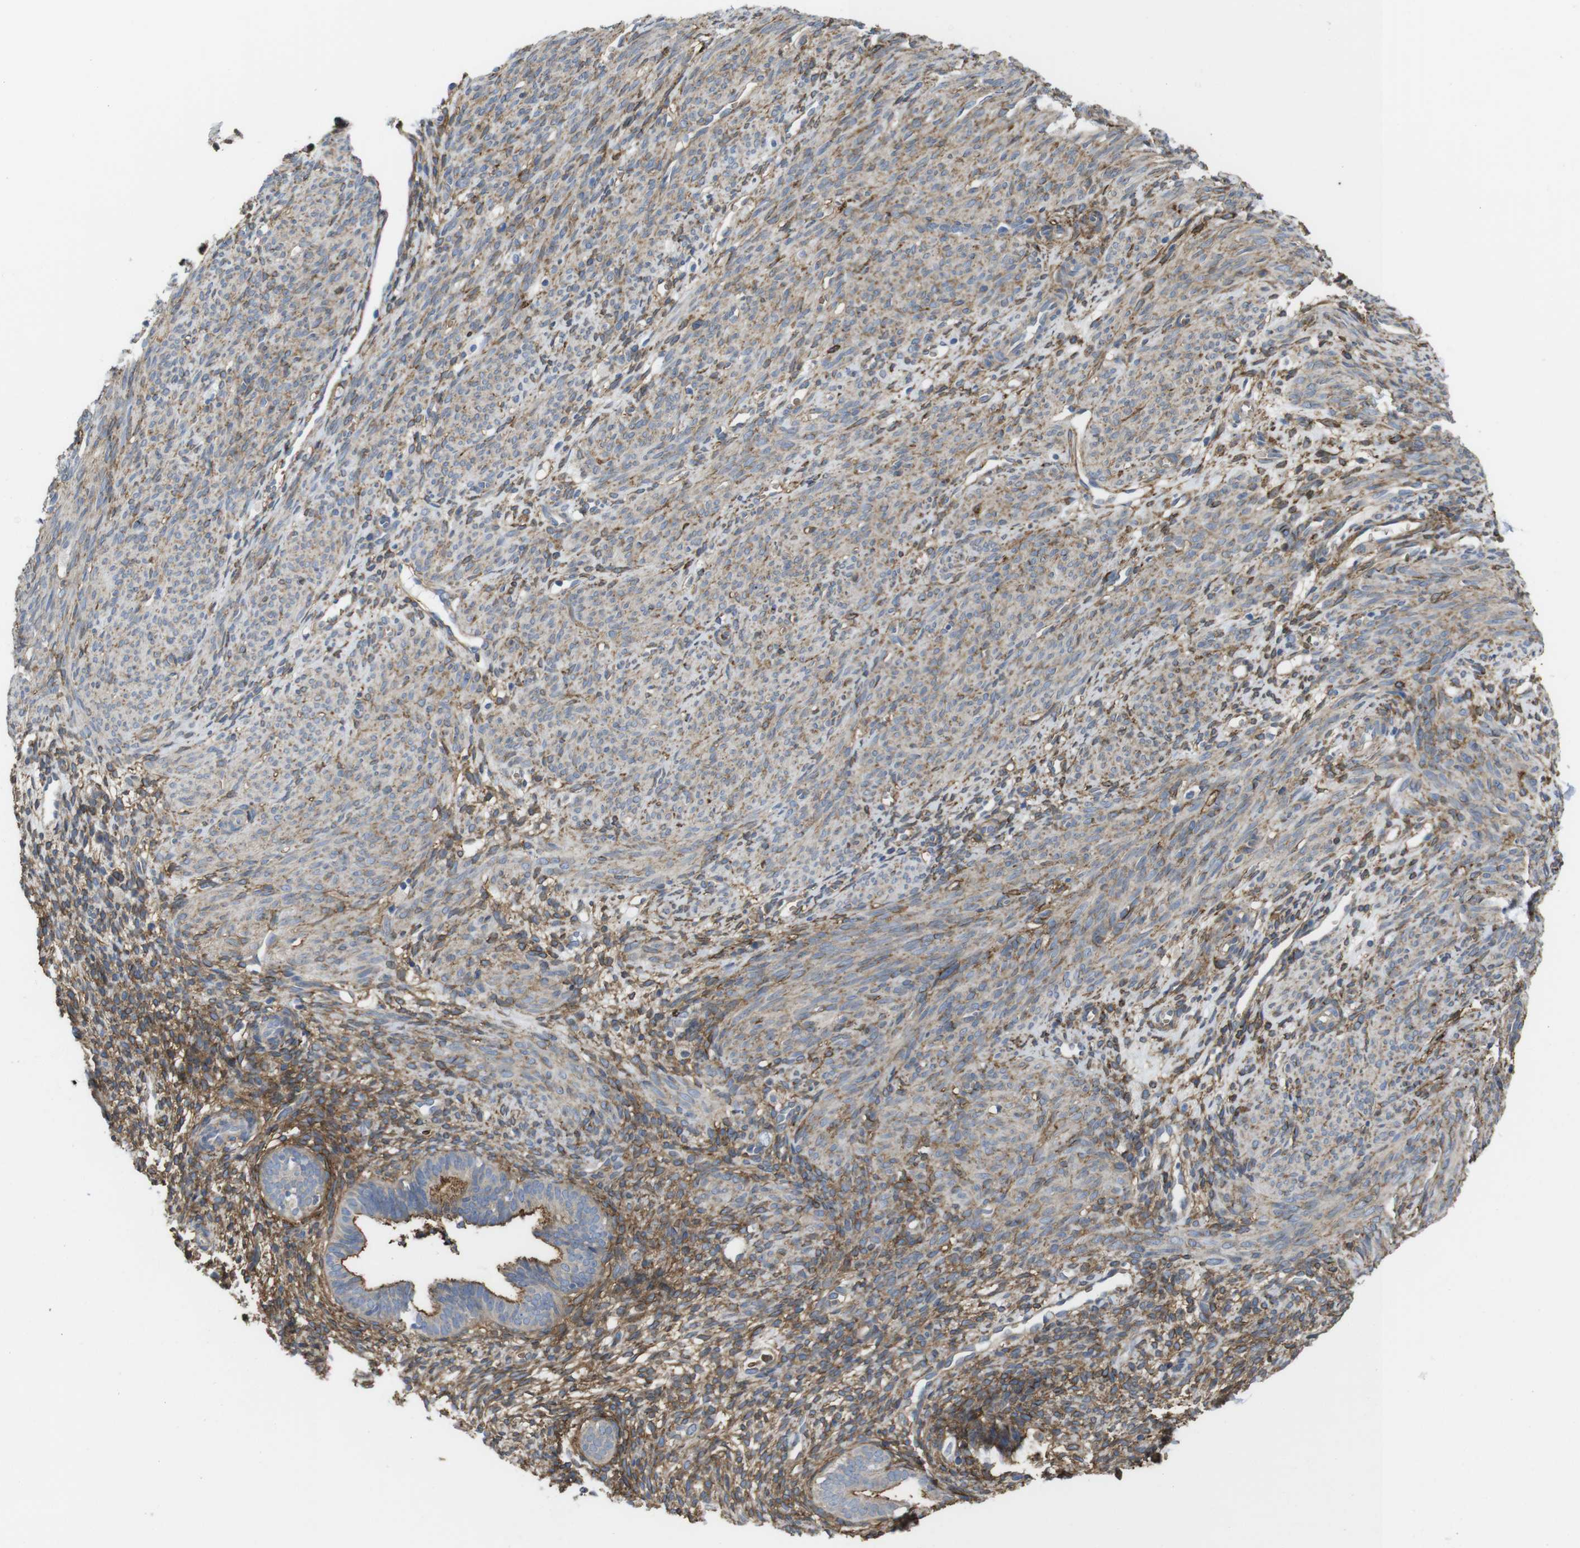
{"staining": {"intensity": "moderate", "quantity": "25%-75%", "location": "cytoplasmic/membranous"}, "tissue": "endometrium", "cell_type": "Cells in endometrial stroma", "image_type": "normal", "snomed": [{"axis": "morphology", "description": "Normal tissue, NOS"}, {"axis": "morphology", "description": "Adenocarcinoma, NOS"}, {"axis": "topography", "description": "Endometrium"}, {"axis": "topography", "description": "Ovary"}], "caption": "Moderate cytoplasmic/membranous staining is seen in approximately 25%-75% of cells in endometrial stroma in benign endometrium.", "gene": "CYBRD1", "patient": {"sex": "female", "age": 68}}